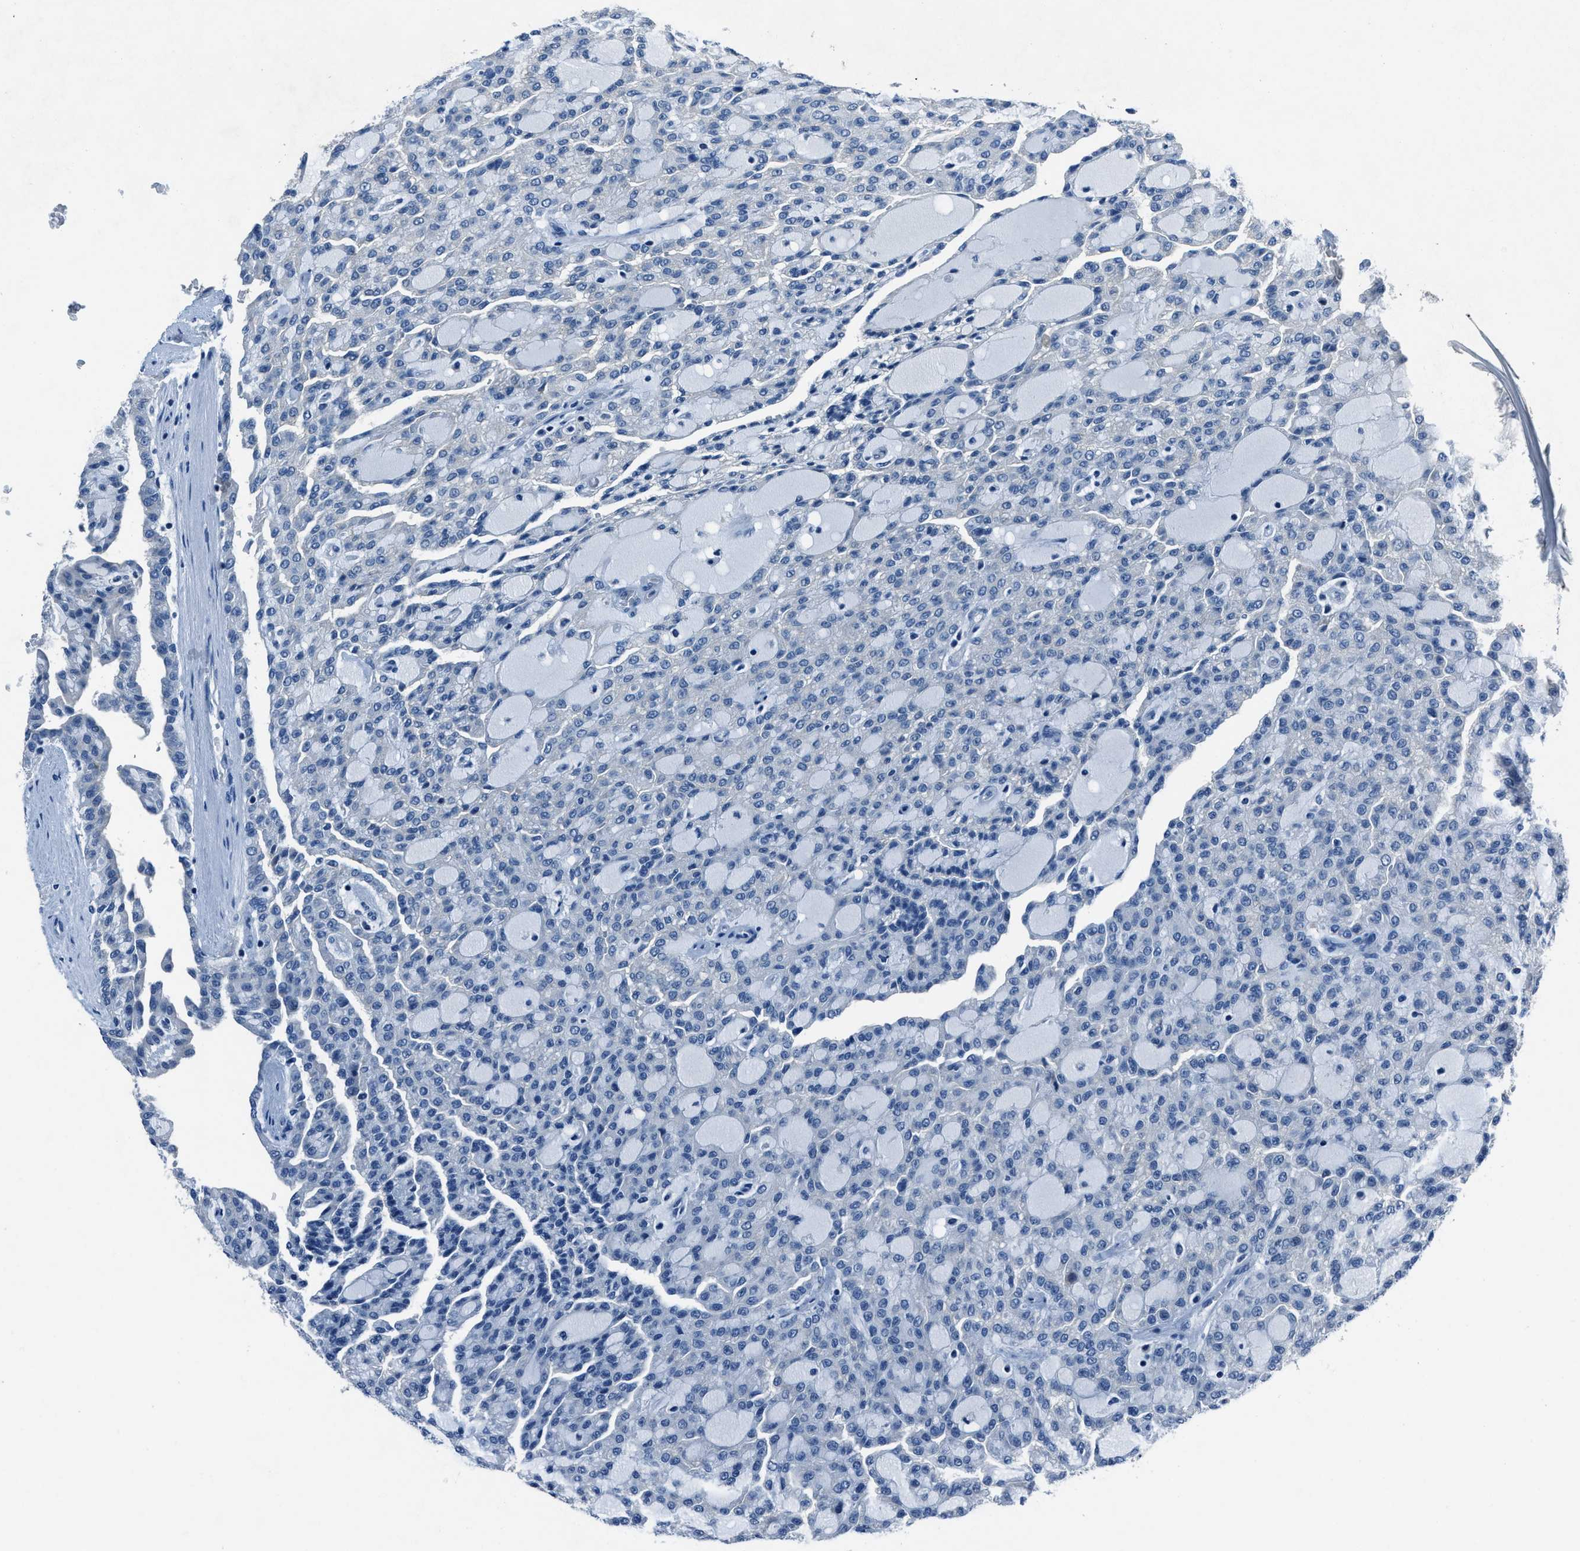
{"staining": {"intensity": "negative", "quantity": "none", "location": "none"}, "tissue": "renal cancer", "cell_type": "Tumor cells", "image_type": "cancer", "snomed": [{"axis": "morphology", "description": "Adenocarcinoma, NOS"}, {"axis": "topography", "description": "Kidney"}], "caption": "IHC histopathology image of neoplastic tissue: adenocarcinoma (renal) stained with DAB (3,3'-diaminobenzidine) reveals no significant protein expression in tumor cells.", "gene": "ADAM2", "patient": {"sex": "male", "age": 63}}